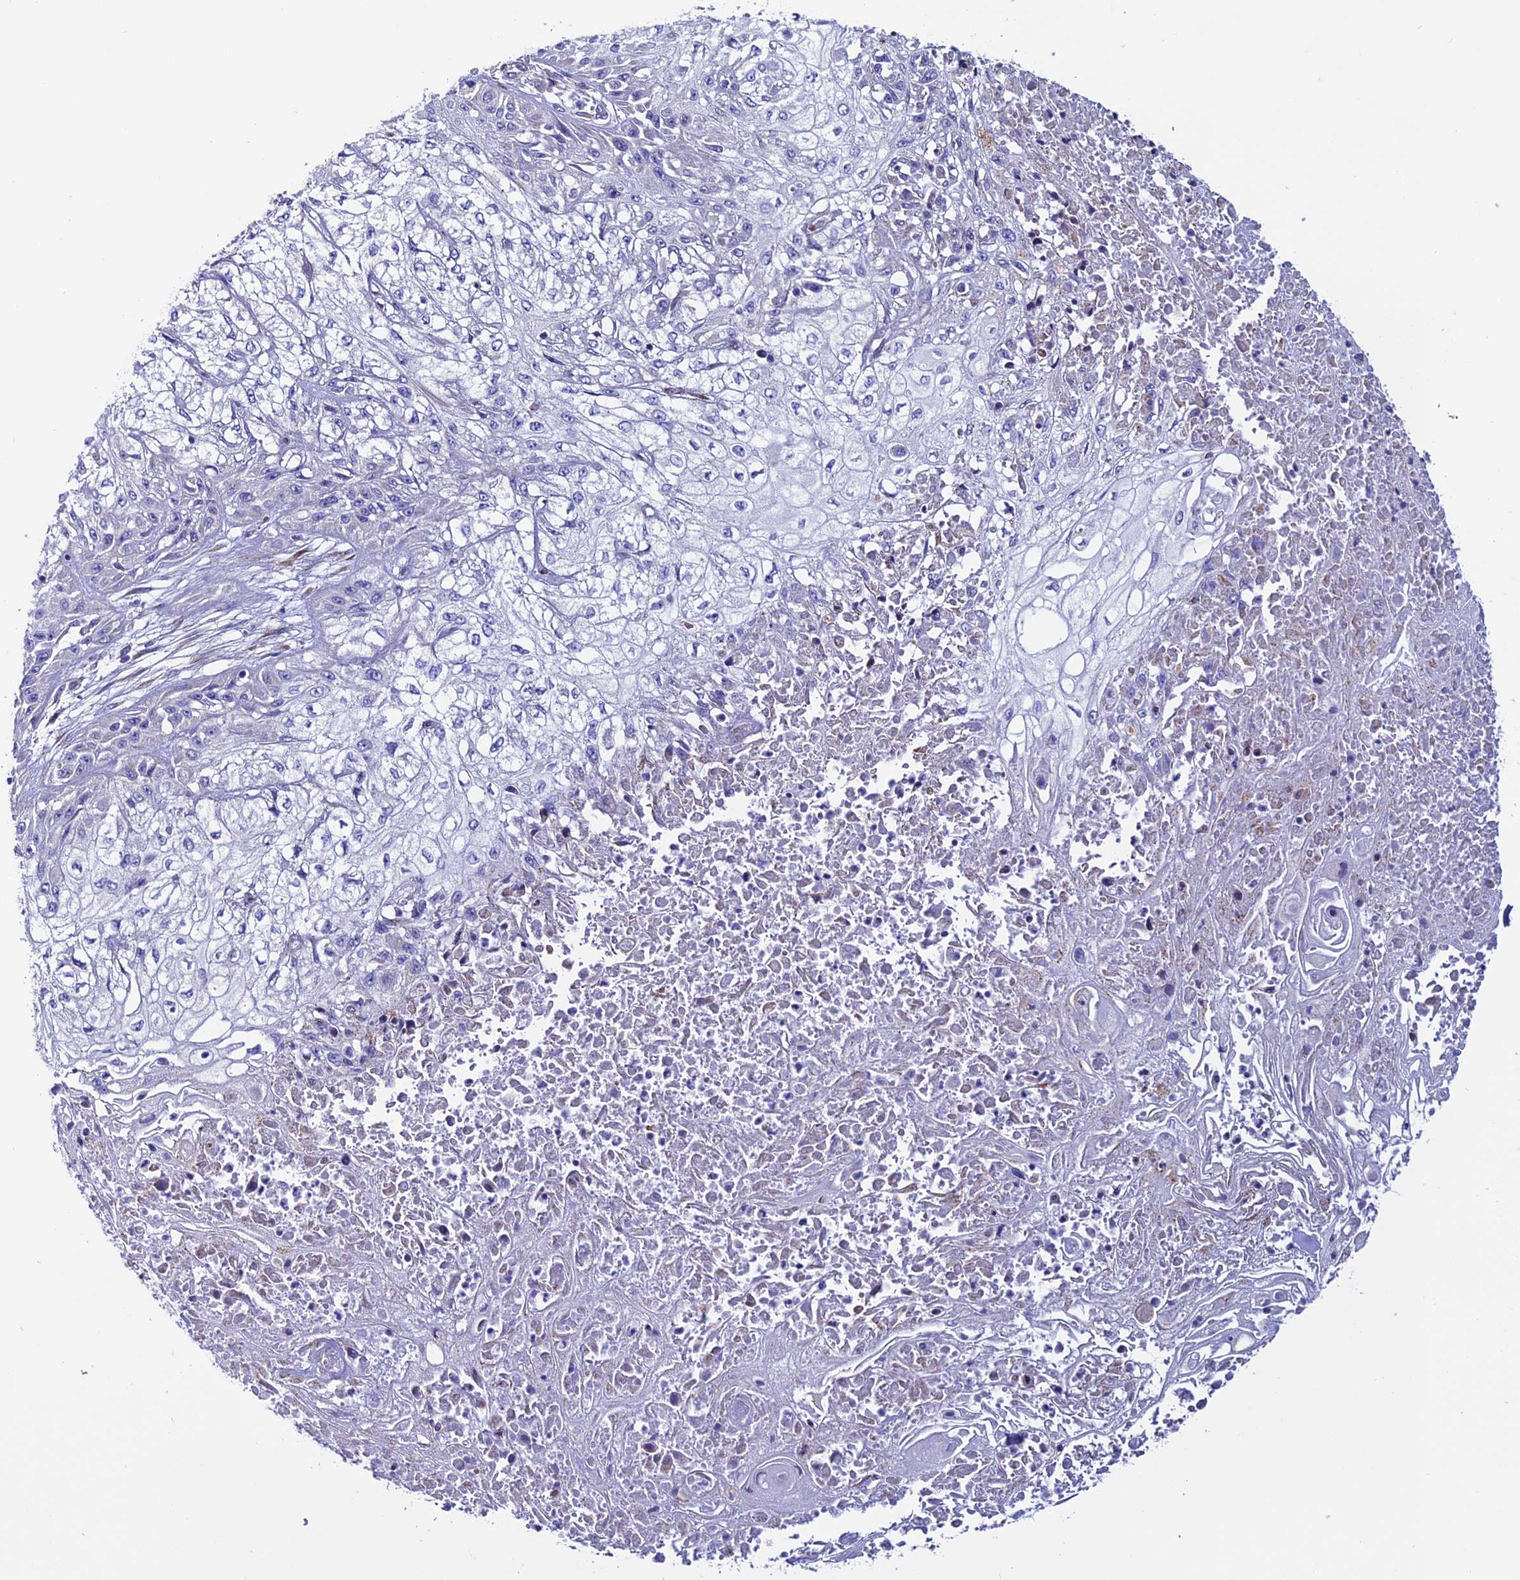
{"staining": {"intensity": "negative", "quantity": "none", "location": "none"}, "tissue": "skin cancer", "cell_type": "Tumor cells", "image_type": "cancer", "snomed": [{"axis": "morphology", "description": "Squamous cell carcinoma, NOS"}, {"axis": "morphology", "description": "Squamous cell carcinoma, metastatic, NOS"}, {"axis": "topography", "description": "Skin"}, {"axis": "topography", "description": "Lymph node"}], "caption": "This is an immunohistochemistry histopathology image of human metastatic squamous cell carcinoma (skin). There is no positivity in tumor cells.", "gene": "OR51Q1", "patient": {"sex": "male", "age": 75}}